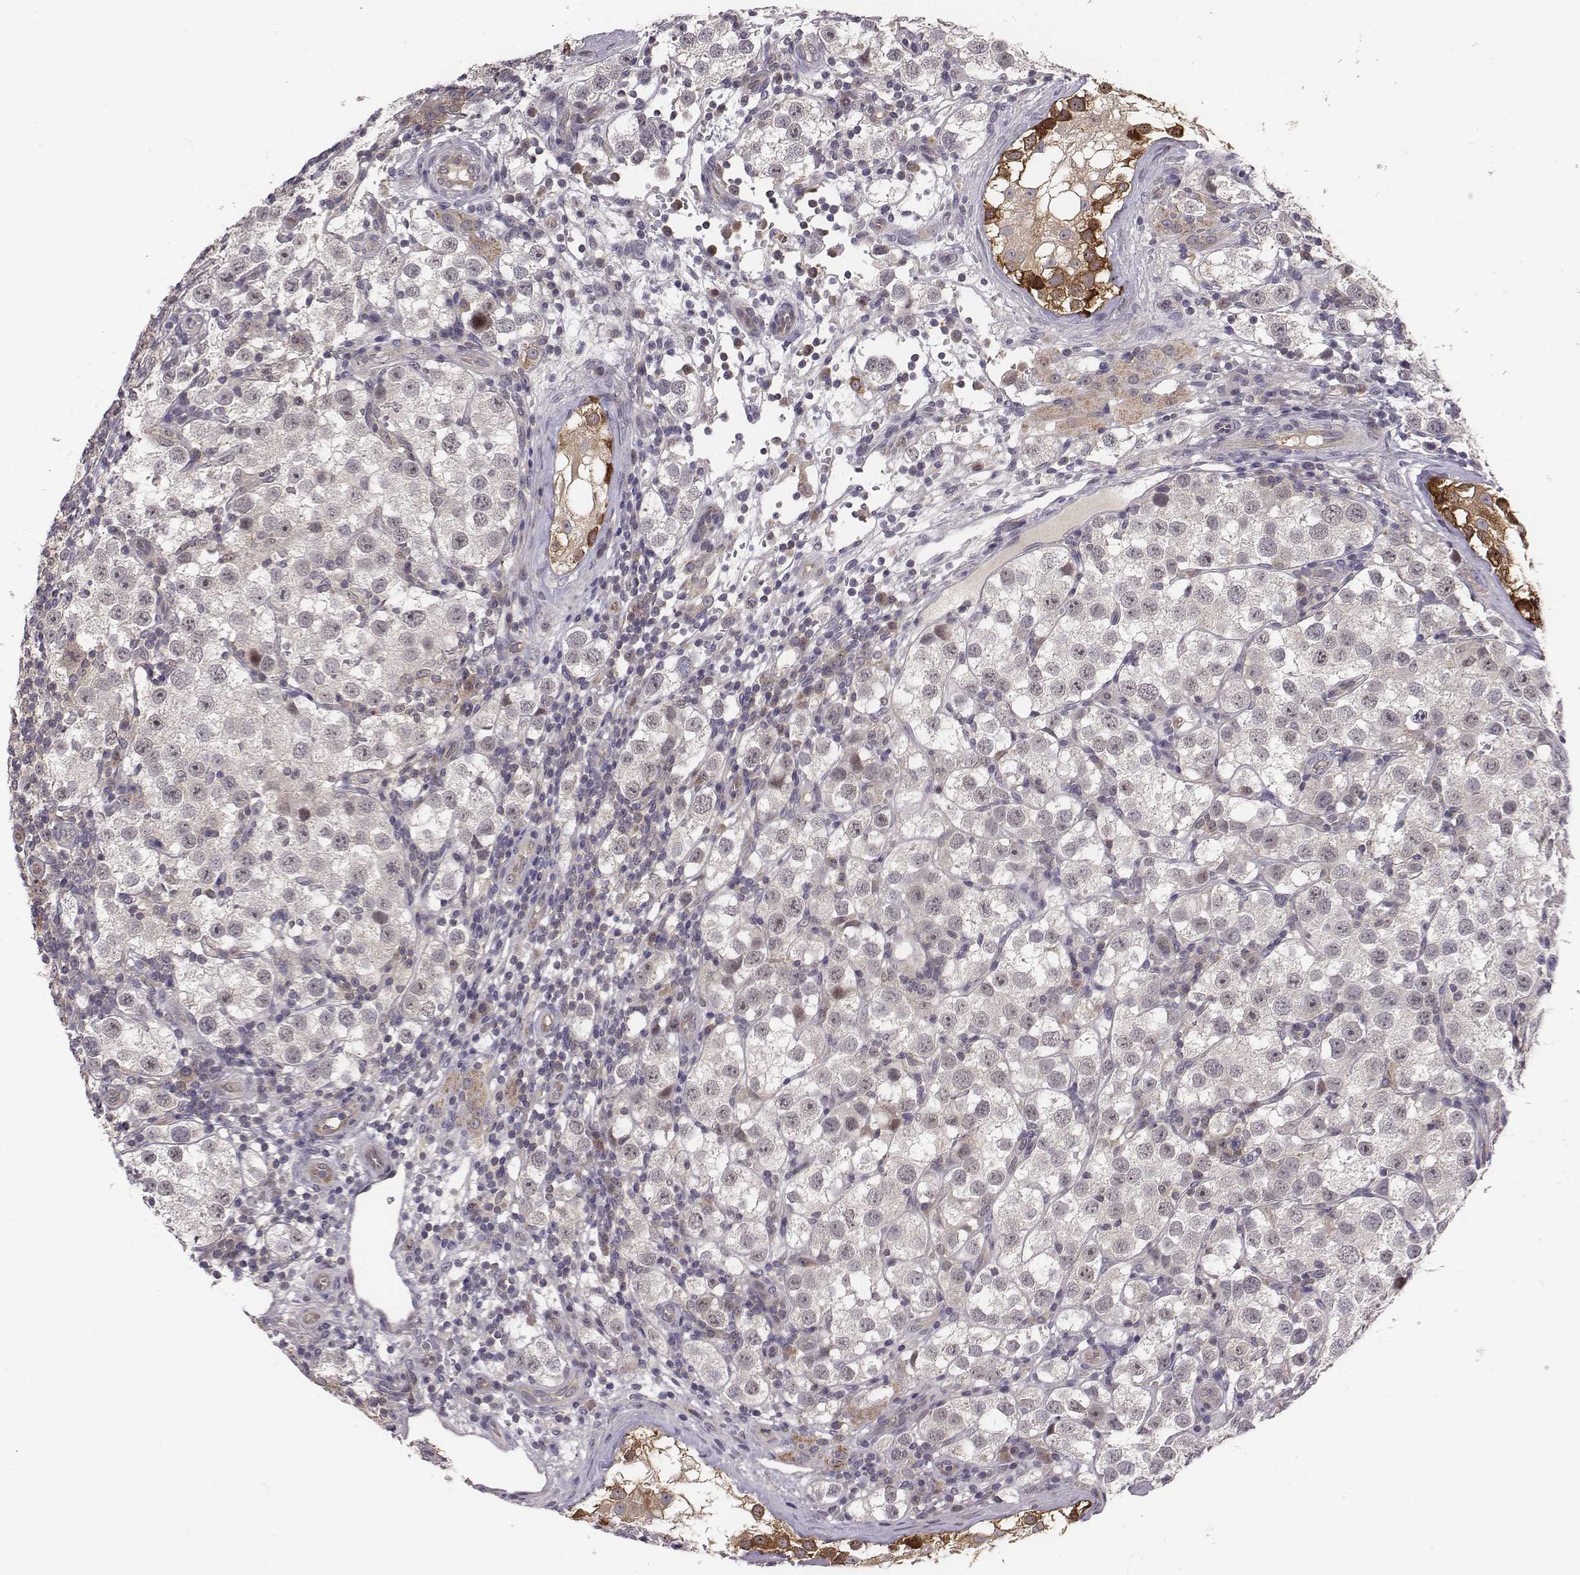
{"staining": {"intensity": "negative", "quantity": "none", "location": "none"}, "tissue": "testis cancer", "cell_type": "Tumor cells", "image_type": "cancer", "snomed": [{"axis": "morphology", "description": "Seminoma, NOS"}, {"axis": "topography", "description": "Testis"}], "caption": "DAB (3,3'-diaminobenzidine) immunohistochemical staining of human testis cancer (seminoma) reveals no significant expression in tumor cells.", "gene": "SMURF2", "patient": {"sex": "male", "age": 37}}